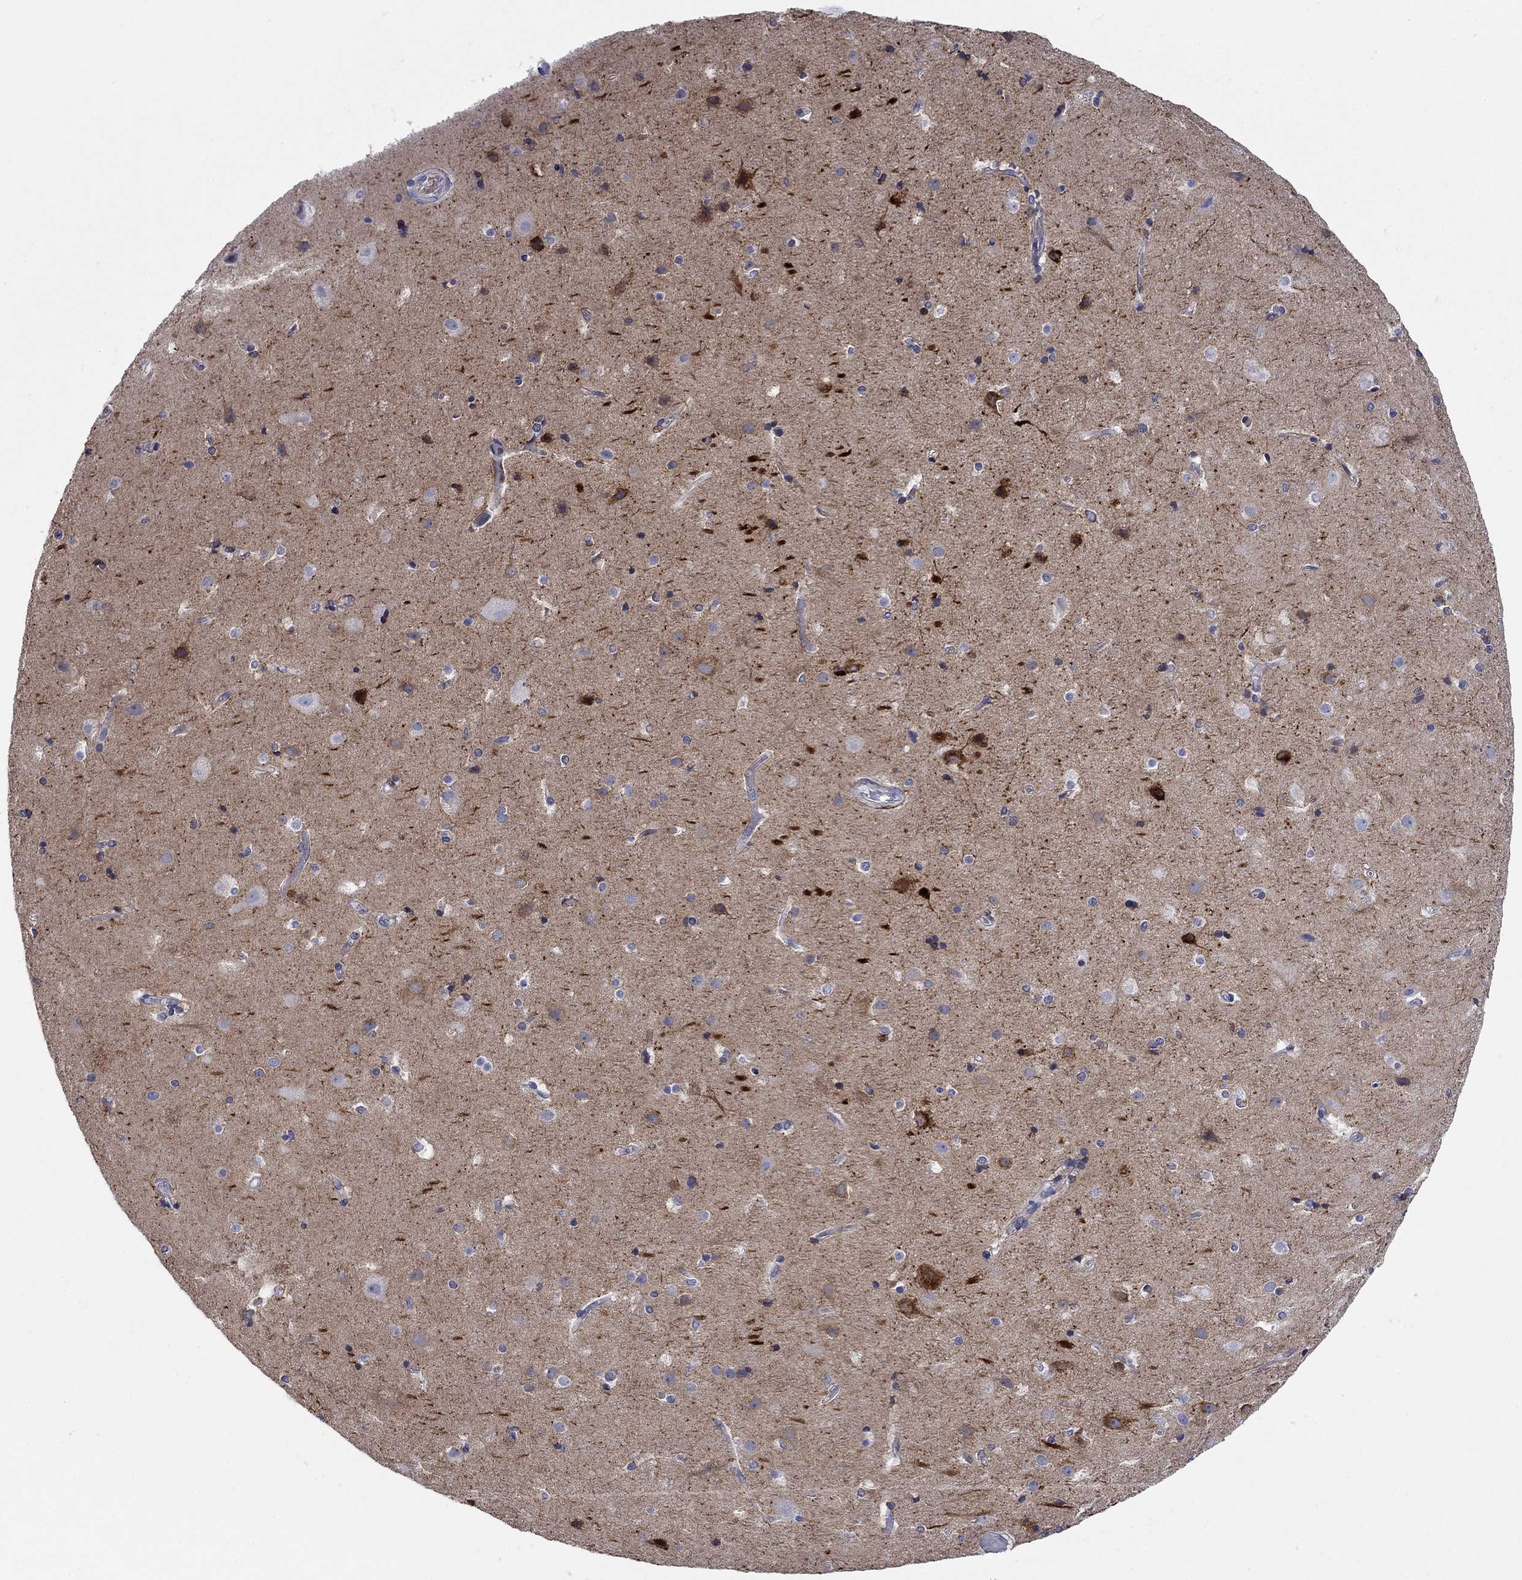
{"staining": {"intensity": "negative", "quantity": "none", "location": "none"}, "tissue": "cerebral cortex", "cell_type": "Endothelial cells", "image_type": "normal", "snomed": [{"axis": "morphology", "description": "Normal tissue, NOS"}, {"axis": "topography", "description": "Cerebral cortex"}], "caption": "Protein analysis of benign cerebral cortex demonstrates no significant positivity in endothelial cells.", "gene": "PTPRZ1", "patient": {"sex": "female", "age": 52}}